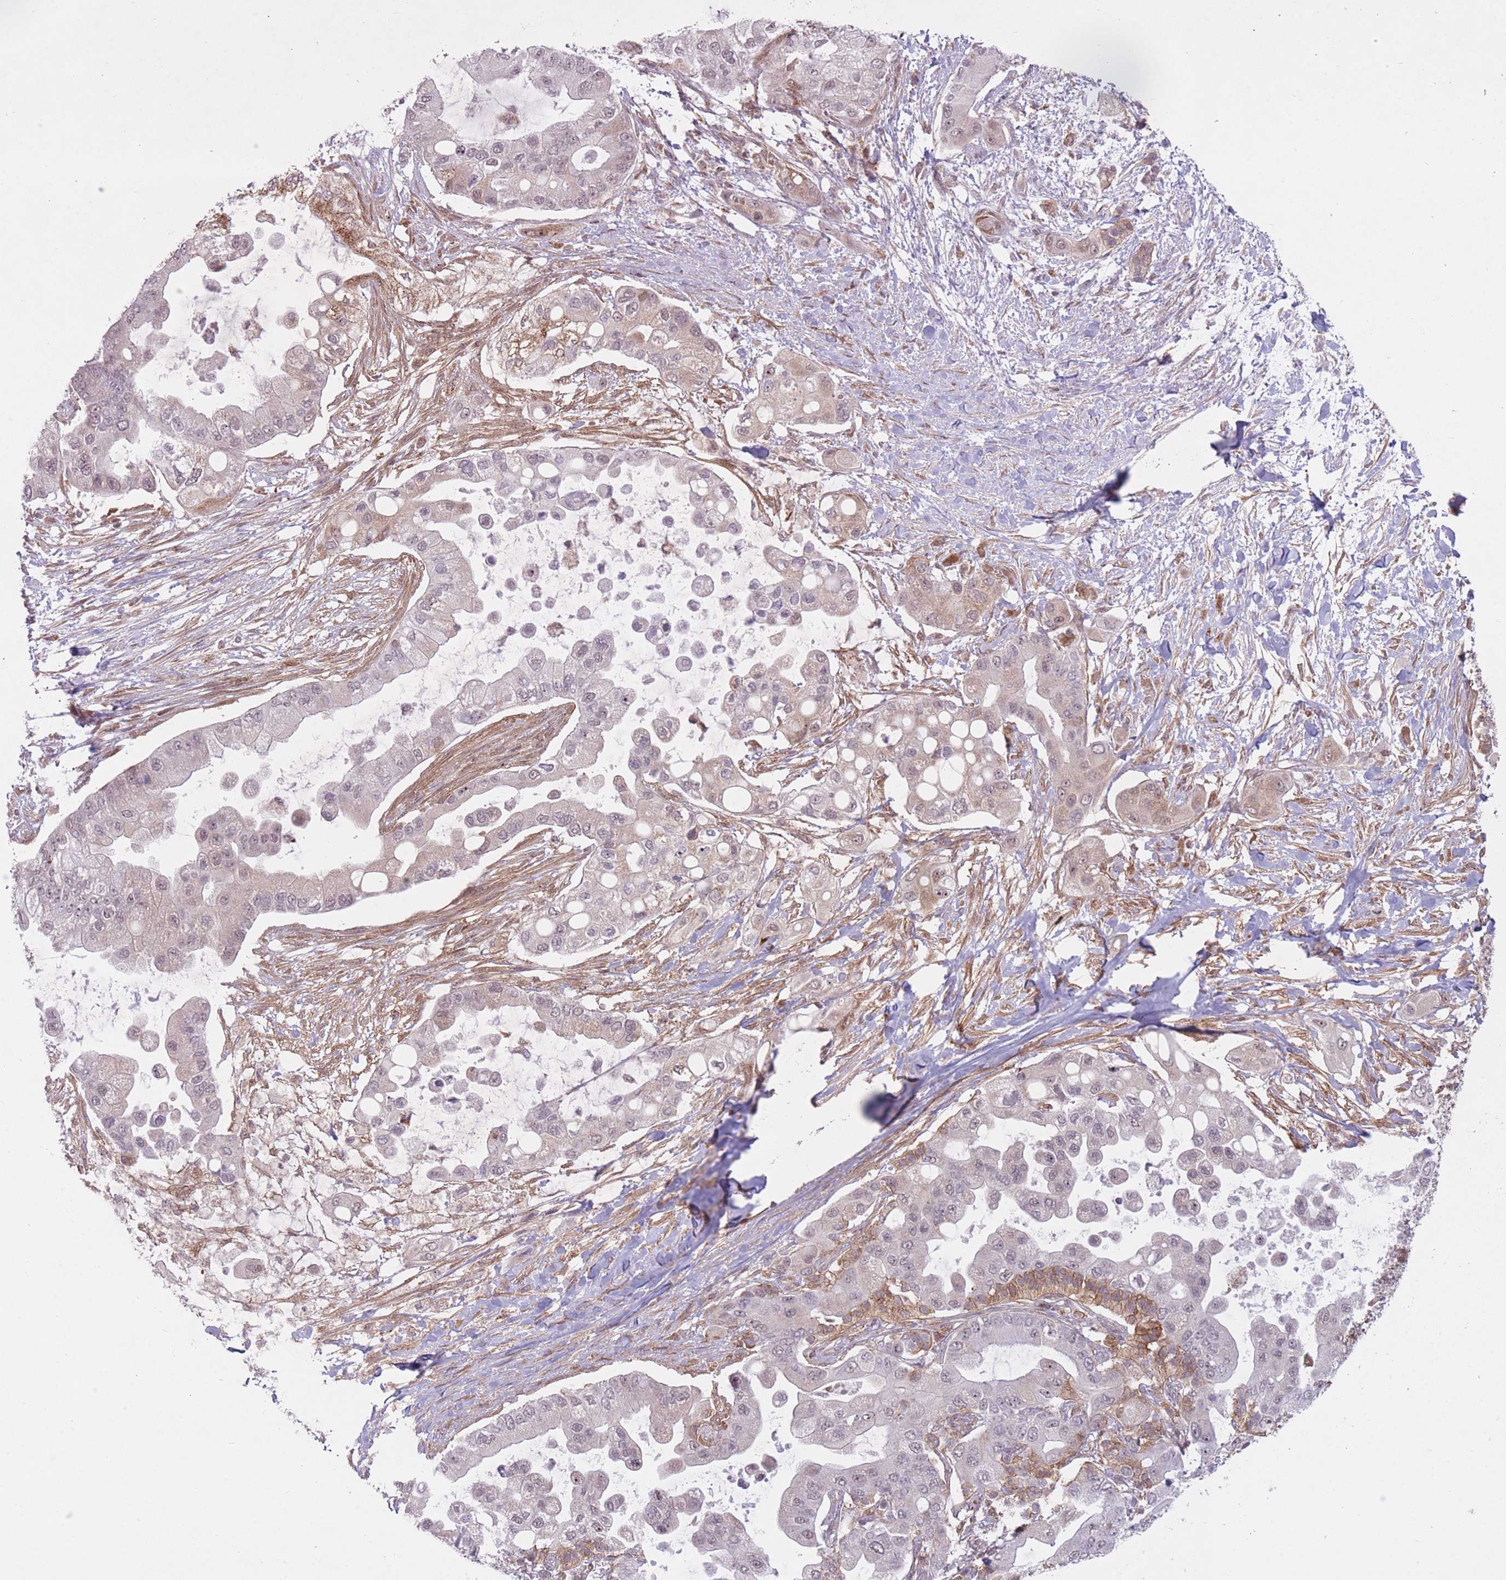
{"staining": {"intensity": "moderate", "quantity": "25%-75%", "location": "cytoplasmic/membranous"}, "tissue": "pancreatic cancer", "cell_type": "Tumor cells", "image_type": "cancer", "snomed": [{"axis": "morphology", "description": "Adenocarcinoma, NOS"}, {"axis": "topography", "description": "Pancreas"}], "caption": "A brown stain labels moderate cytoplasmic/membranous expression of a protein in human pancreatic cancer (adenocarcinoma) tumor cells.", "gene": "DPYSL4", "patient": {"sex": "male", "age": 57}}